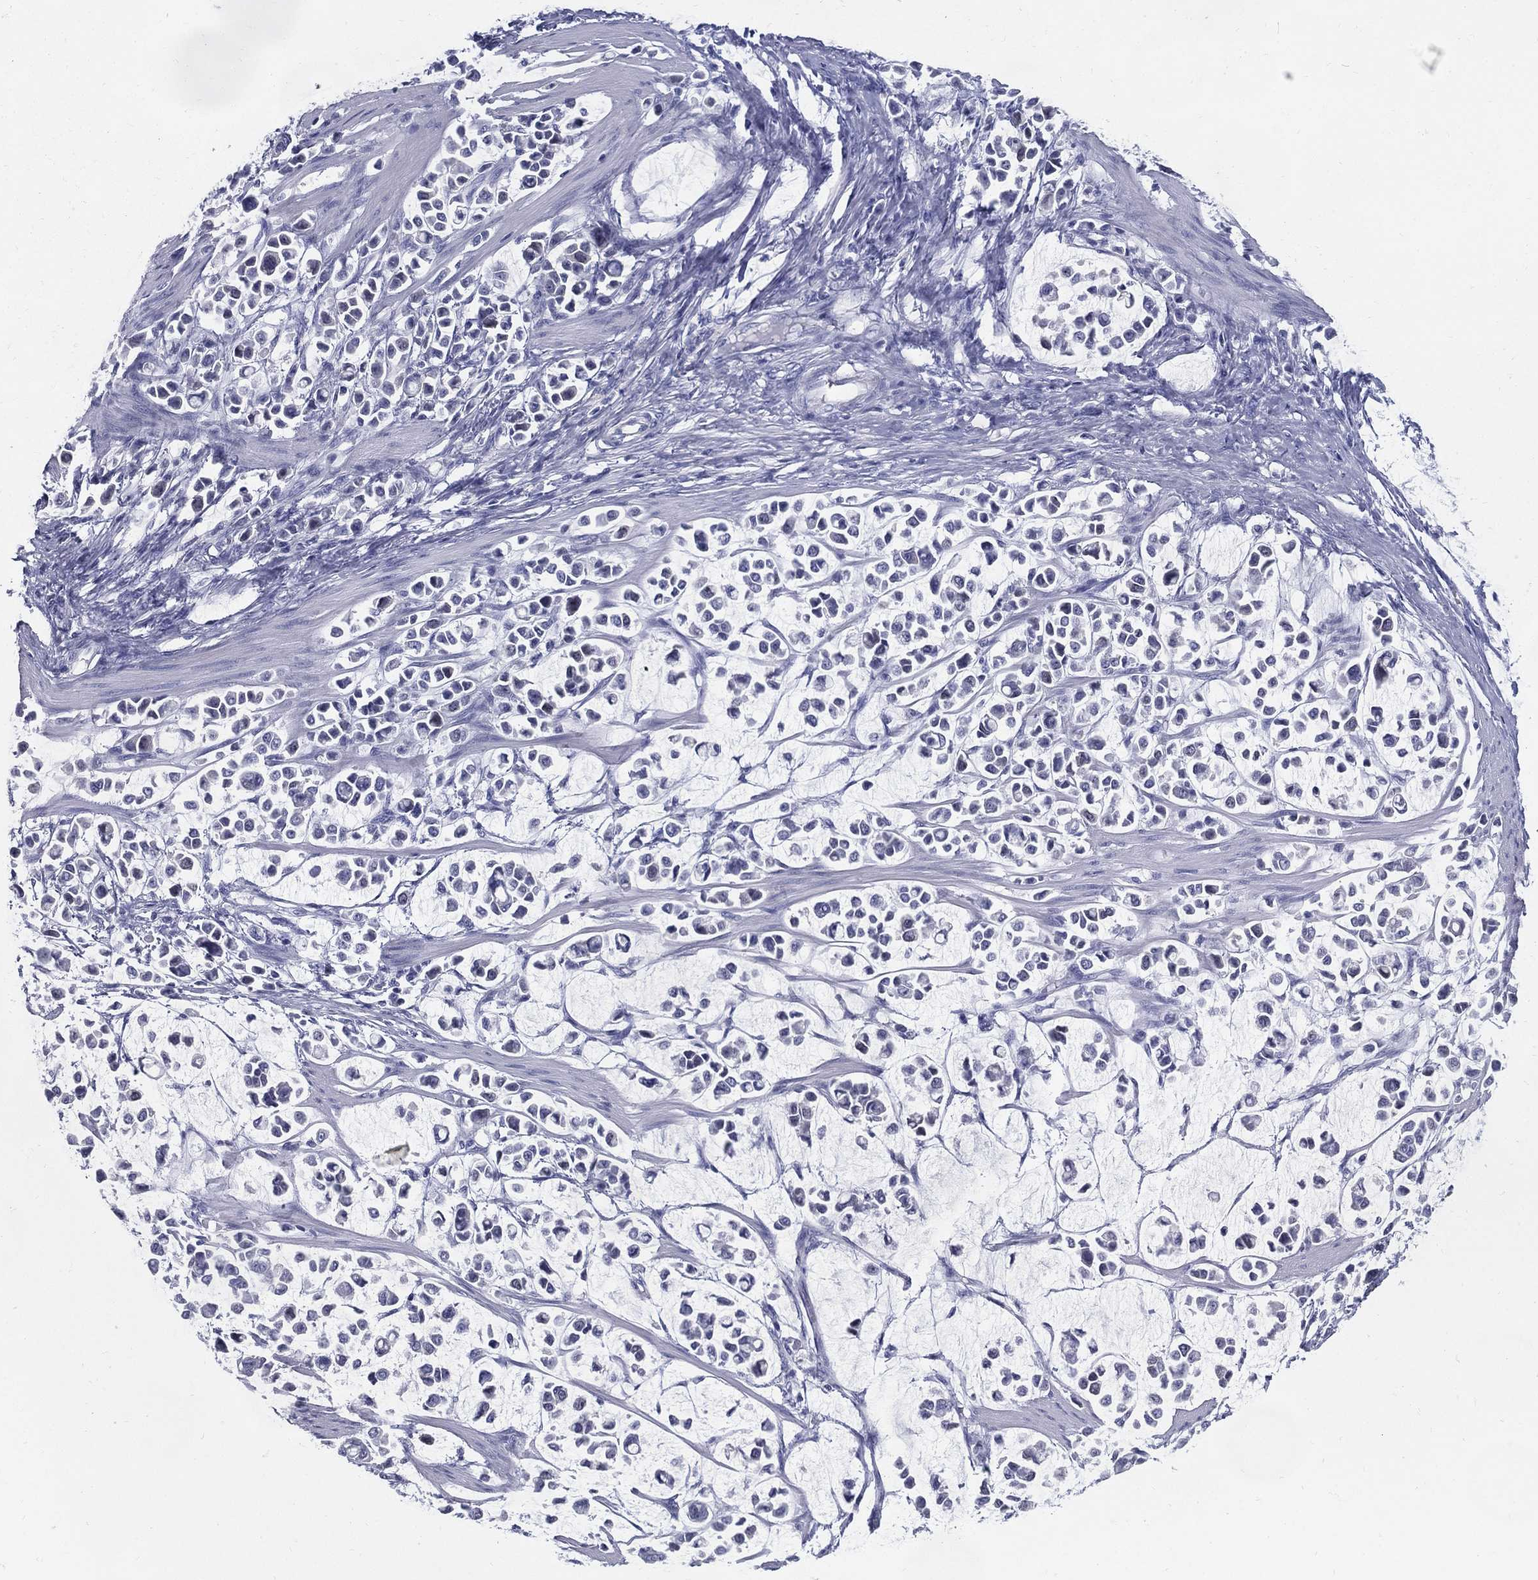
{"staining": {"intensity": "negative", "quantity": "none", "location": "none"}, "tissue": "stomach cancer", "cell_type": "Tumor cells", "image_type": "cancer", "snomed": [{"axis": "morphology", "description": "Adenocarcinoma, NOS"}, {"axis": "topography", "description": "Stomach"}], "caption": "This is a micrograph of IHC staining of stomach cancer, which shows no positivity in tumor cells.", "gene": "KIF2C", "patient": {"sex": "male", "age": 82}}